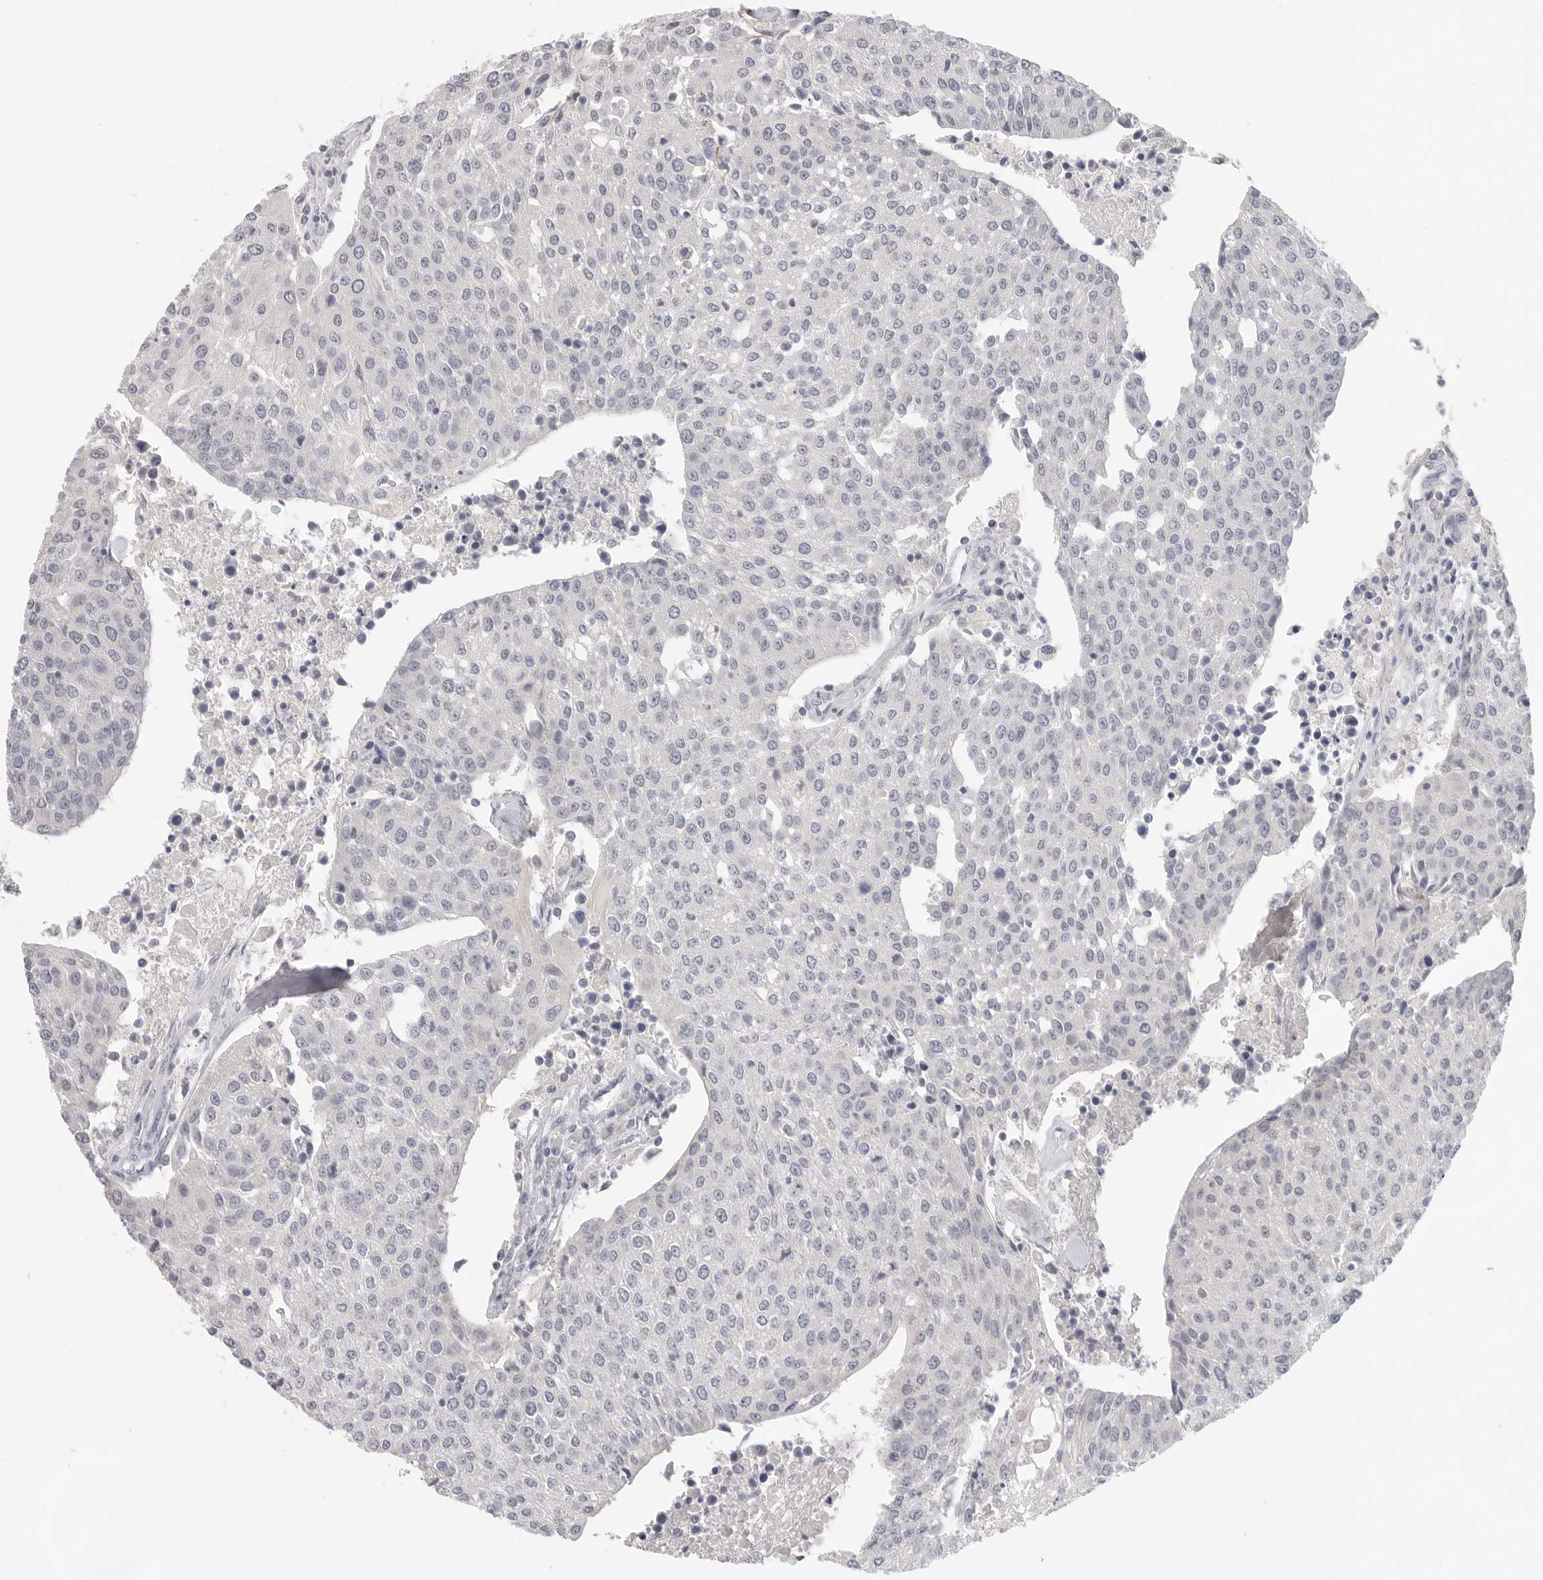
{"staining": {"intensity": "negative", "quantity": "none", "location": "none"}, "tissue": "urothelial cancer", "cell_type": "Tumor cells", "image_type": "cancer", "snomed": [{"axis": "morphology", "description": "Urothelial carcinoma, High grade"}, {"axis": "topography", "description": "Urinary bladder"}], "caption": "Immunohistochemistry (IHC) of urothelial carcinoma (high-grade) reveals no staining in tumor cells. (Brightfield microscopy of DAB immunohistochemistry at high magnification).", "gene": "FBN2", "patient": {"sex": "female", "age": 85}}